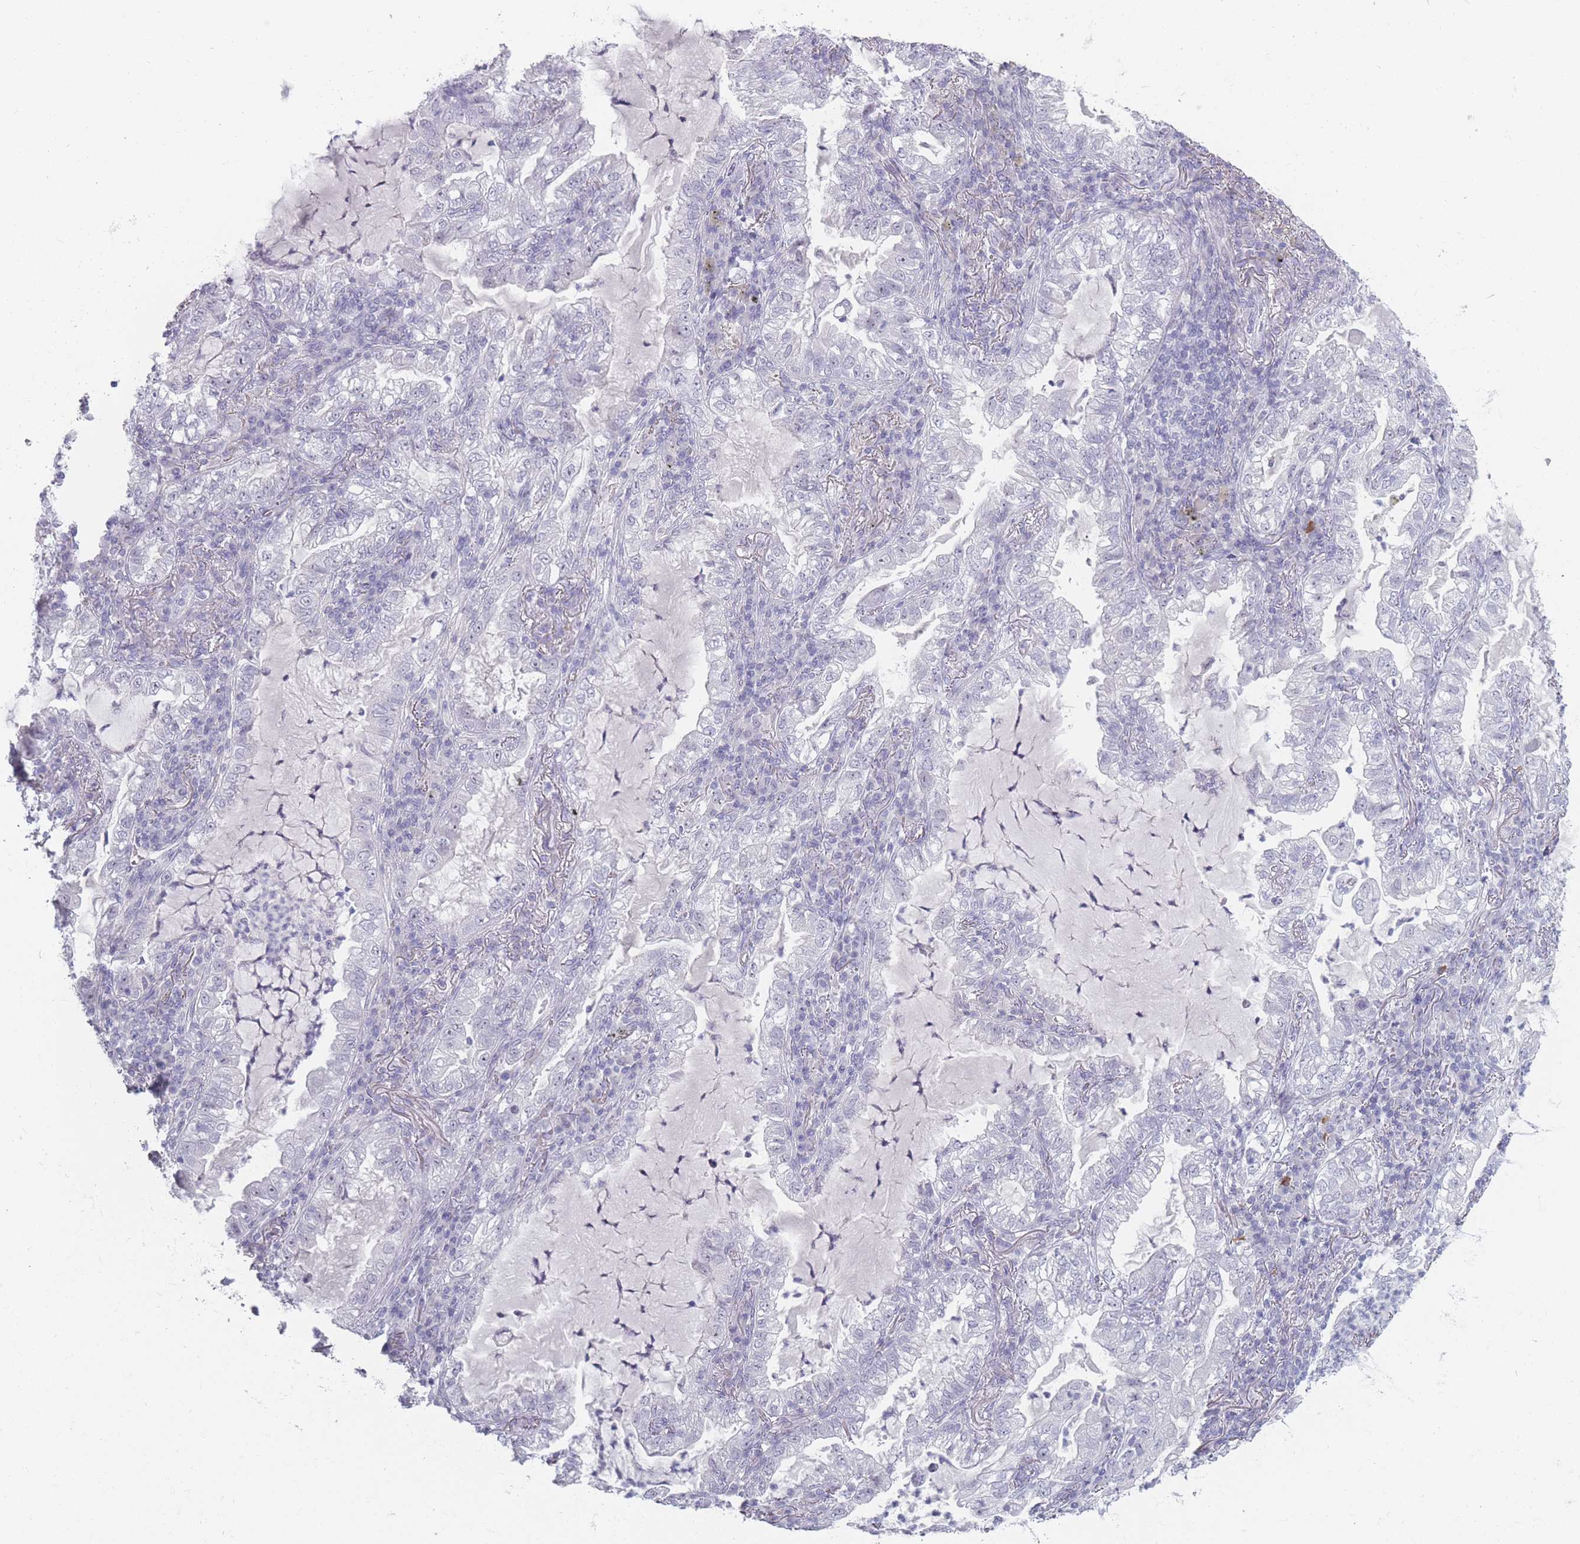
{"staining": {"intensity": "negative", "quantity": "none", "location": "none"}, "tissue": "lung cancer", "cell_type": "Tumor cells", "image_type": "cancer", "snomed": [{"axis": "morphology", "description": "Adenocarcinoma, NOS"}, {"axis": "topography", "description": "Lung"}], "caption": "There is no significant staining in tumor cells of lung adenocarcinoma.", "gene": "ROS1", "patient": {"sex": "female", "age": 73}}